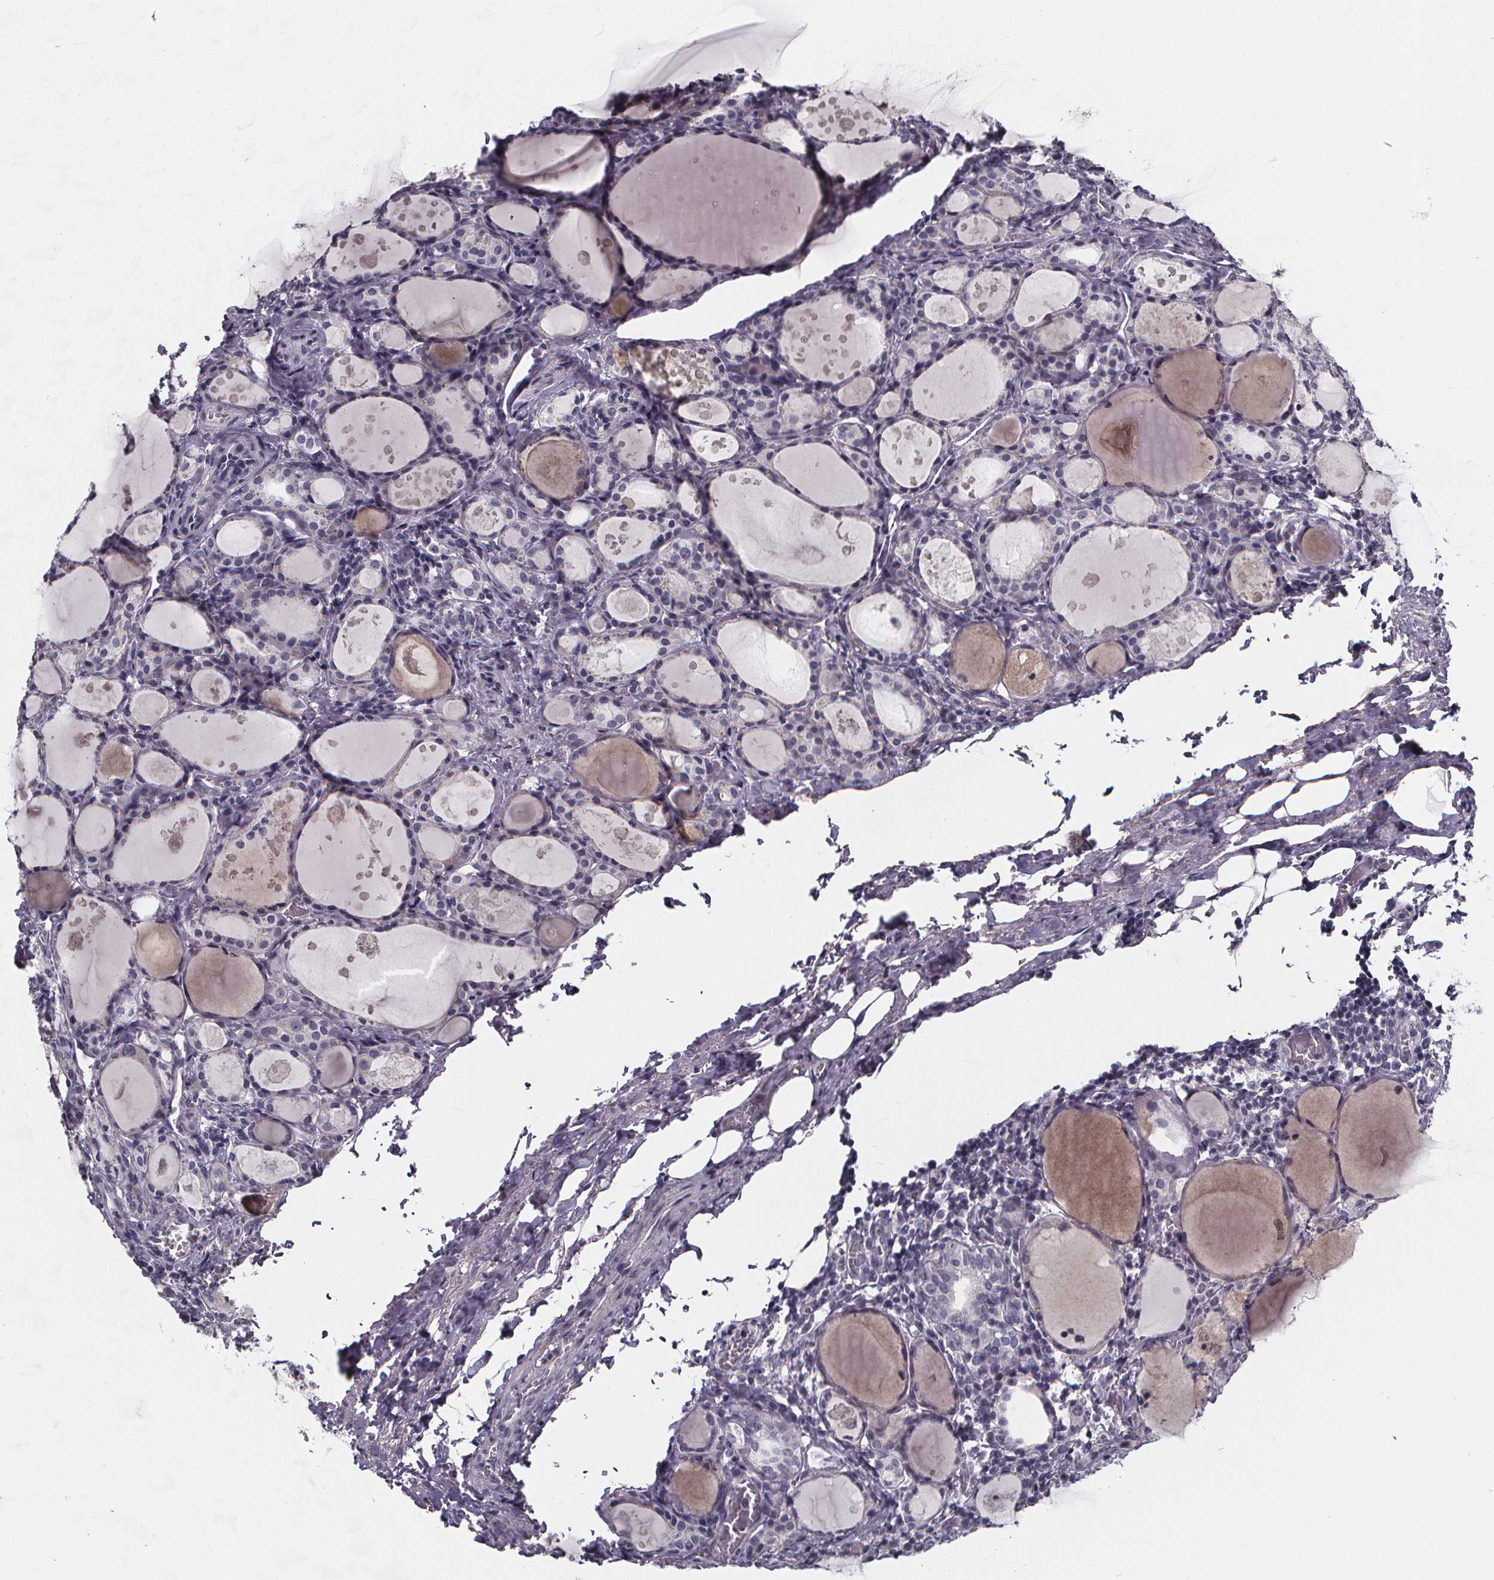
{"staining": {"intensity": "negative", "quantity": "none", "location": "none"}, "tissue": "thyroid gland", "cell_type": "Glandular cells", "image_type": "normal", "snomed": [{"axis": "morphology", "description": "Normal tissue, NOS"}, {"axis": "topography", "description": "Thyroid gland"}], "caption": "This is an IHC histopathology image of normal human thyroid gland. There is no staining in glandular cells.", "gene": "AGT", "patient": {"sex": "male", "age": 68}}